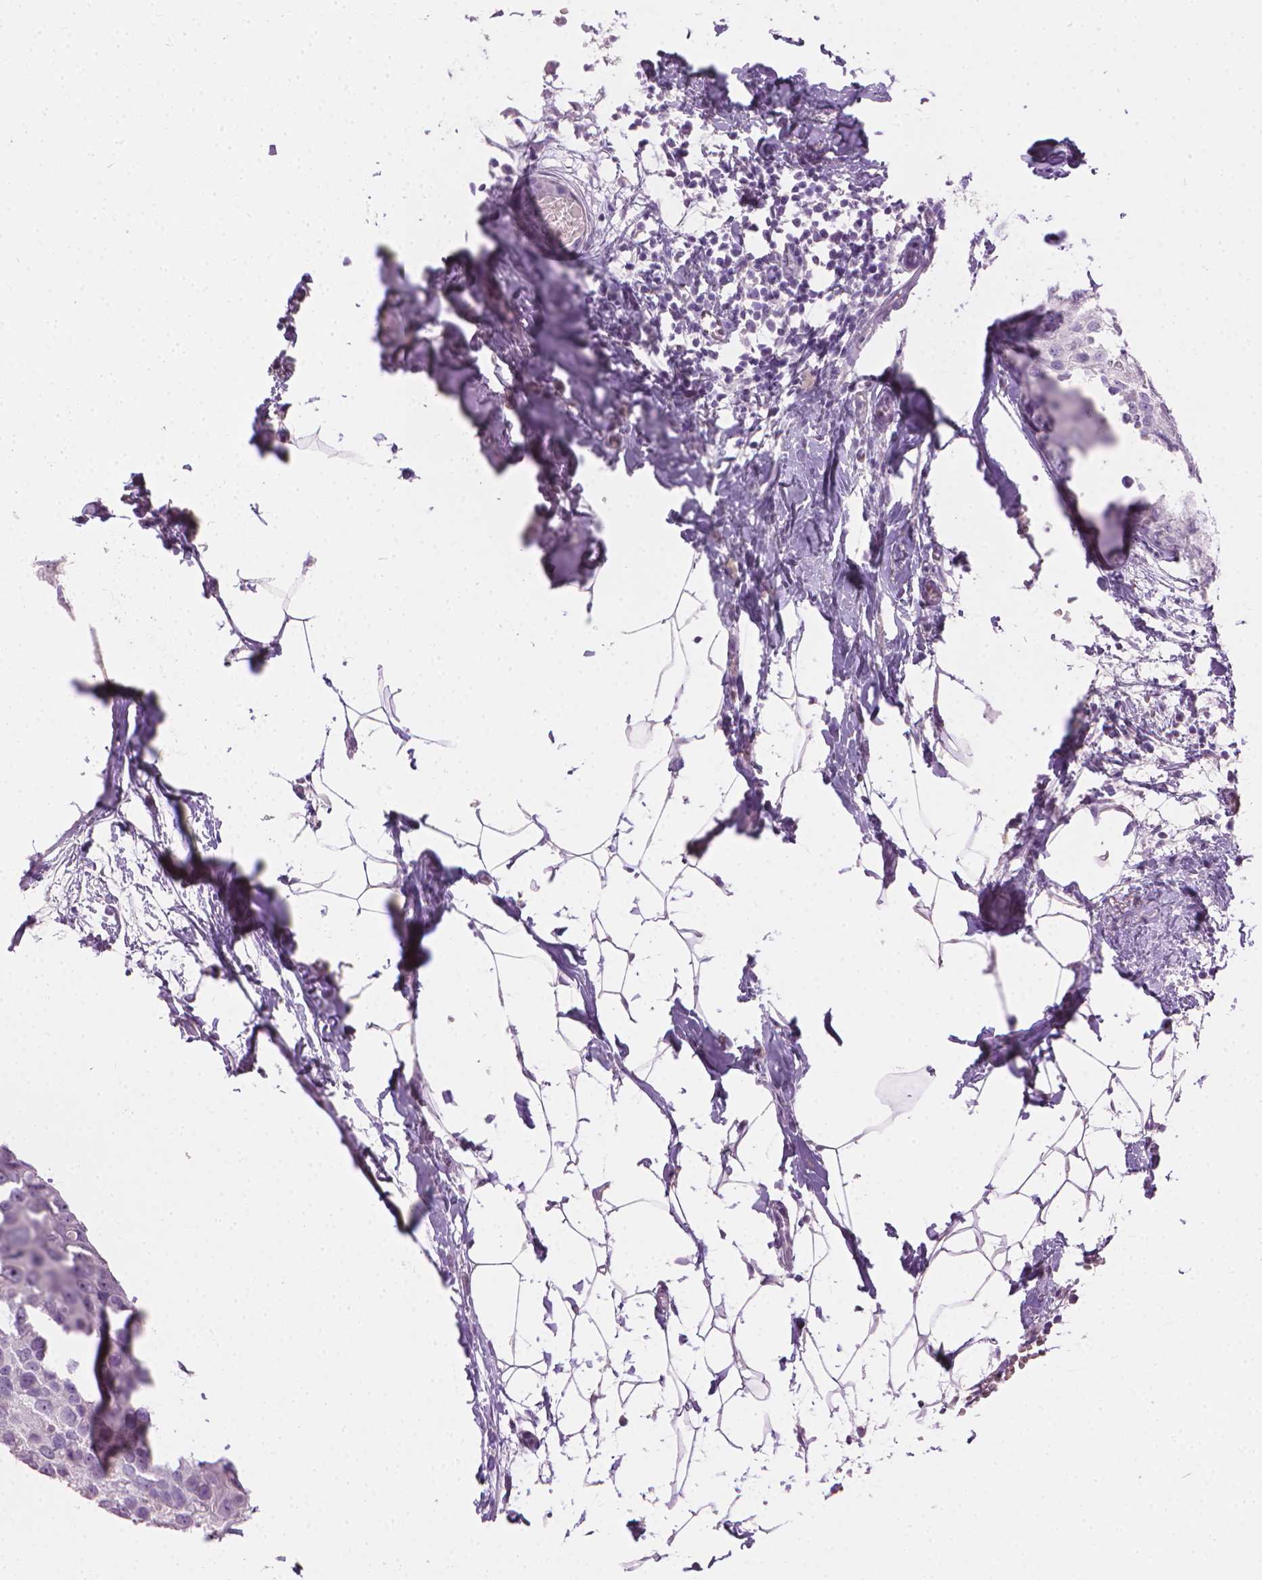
{"staining": {"intensity": "negative", "quantity": "none", "location": "none"}, "tissue": "breast cancer", "cell_type": "Tumor cells", "image_type": "cancer", "snomed": [{"axis": "morphology", "description": "Duct carcinoma"}, {"axis": "topography", "description": "Breast"}], "caption": "Human infiltrating ductal carcinoma (breast) stained for a protein using immunohistochemistry (IHC) demonstrates no expression in tumor cells.", "gene": "MLANA", "patient": {"sex": "female", "age": 38}}